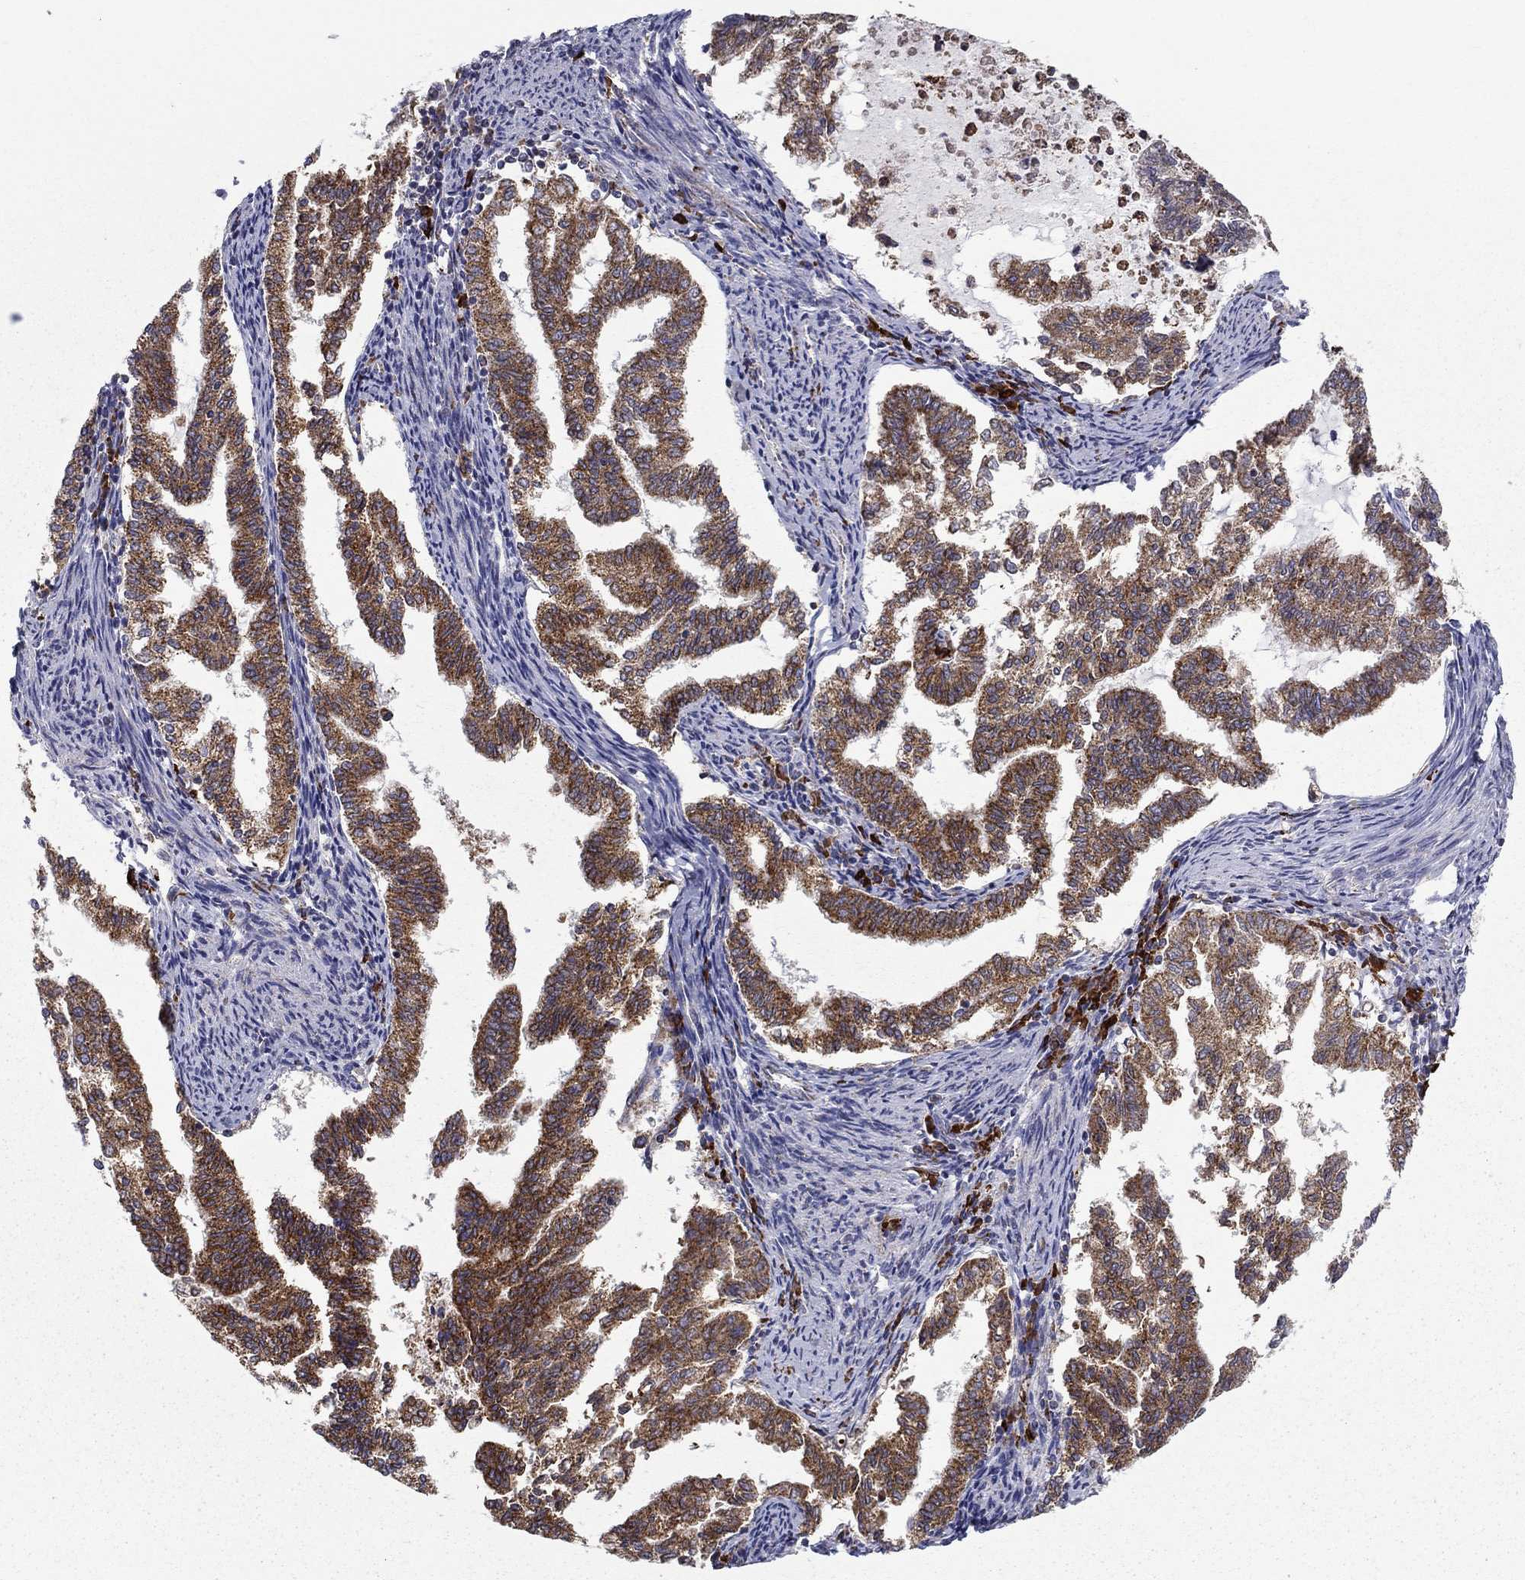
{"staining": {"intensity": "strong", "quantity": ">75%", "location": "cytoplasmic/membranous"}, "tissue": "endometrial cancer", "cell_type": "Tumor cells", "image_type": "cancer", "snomed": [{"axis": "morphology", "description": "Adenocarcinoma, NOS"}, {"axis": "topography", "description": "Endometrium"}], "caption": "Endometrial cancer stained with a protein marker reveals strong staining in tumor cells.", "gene": "PRDX4", "patient": {"sex": "female", "age": 79}}